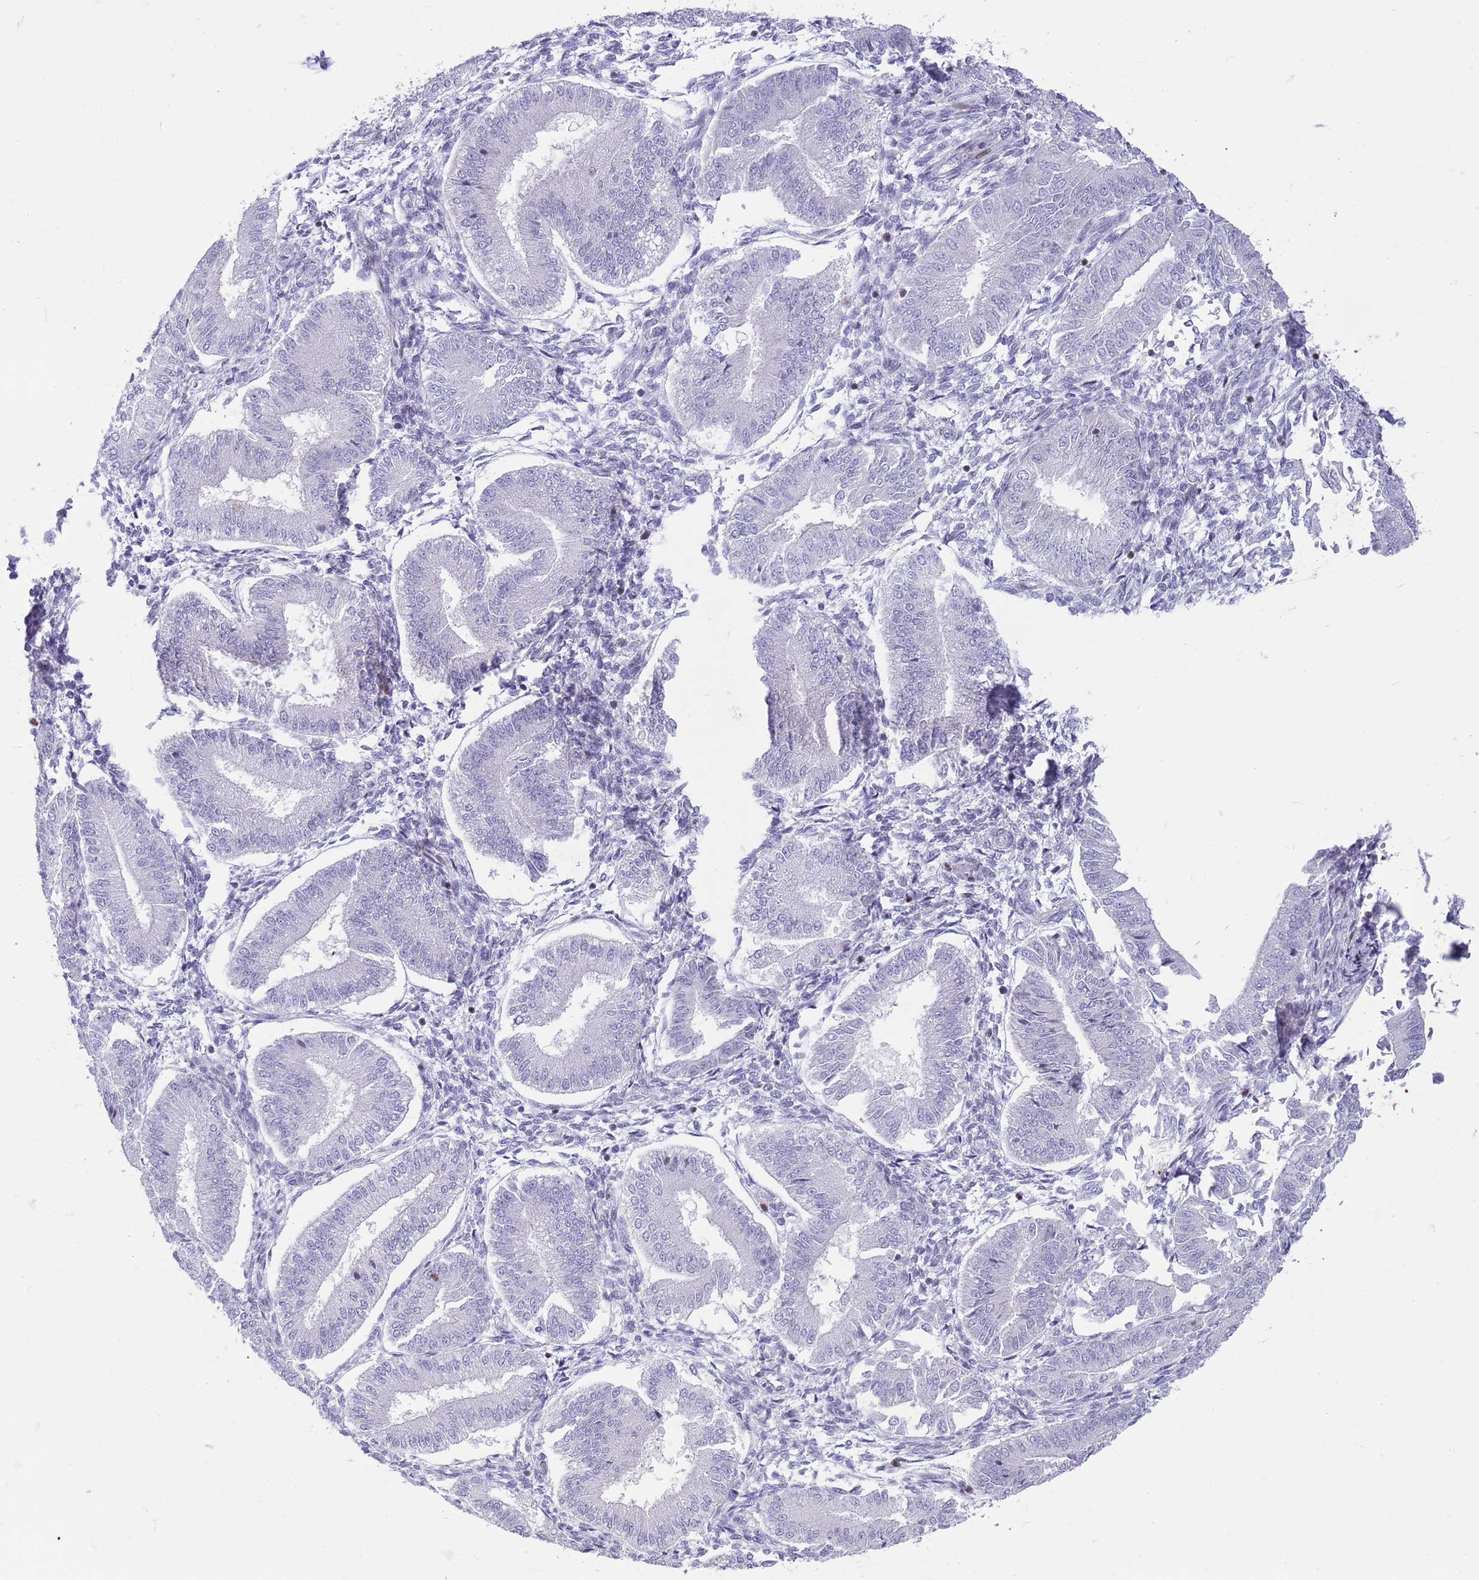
{"staining": {"intensity": "negative", "quantity": "none", "location": "none"}, "tissue": "endometrium", "cell_type": "Cells in endometrial stroma", "image_type": "normal", "snomed": [{"axis": "morphology", "description": "Normal tissue, NOS"}, {"axis": "topography", "description": "Endometrium"}], "caption": "High power microscopy photomicrograph of an immunohistochemistry (IHC) photomicrograph of unremarkable endometrium, revealing no significant positivity in cells in endometrial stroma. (DAB IHC with hematoxylin counter stain).", "gene": "ANO8", "patient": {"sex": "female", "age": 39}}